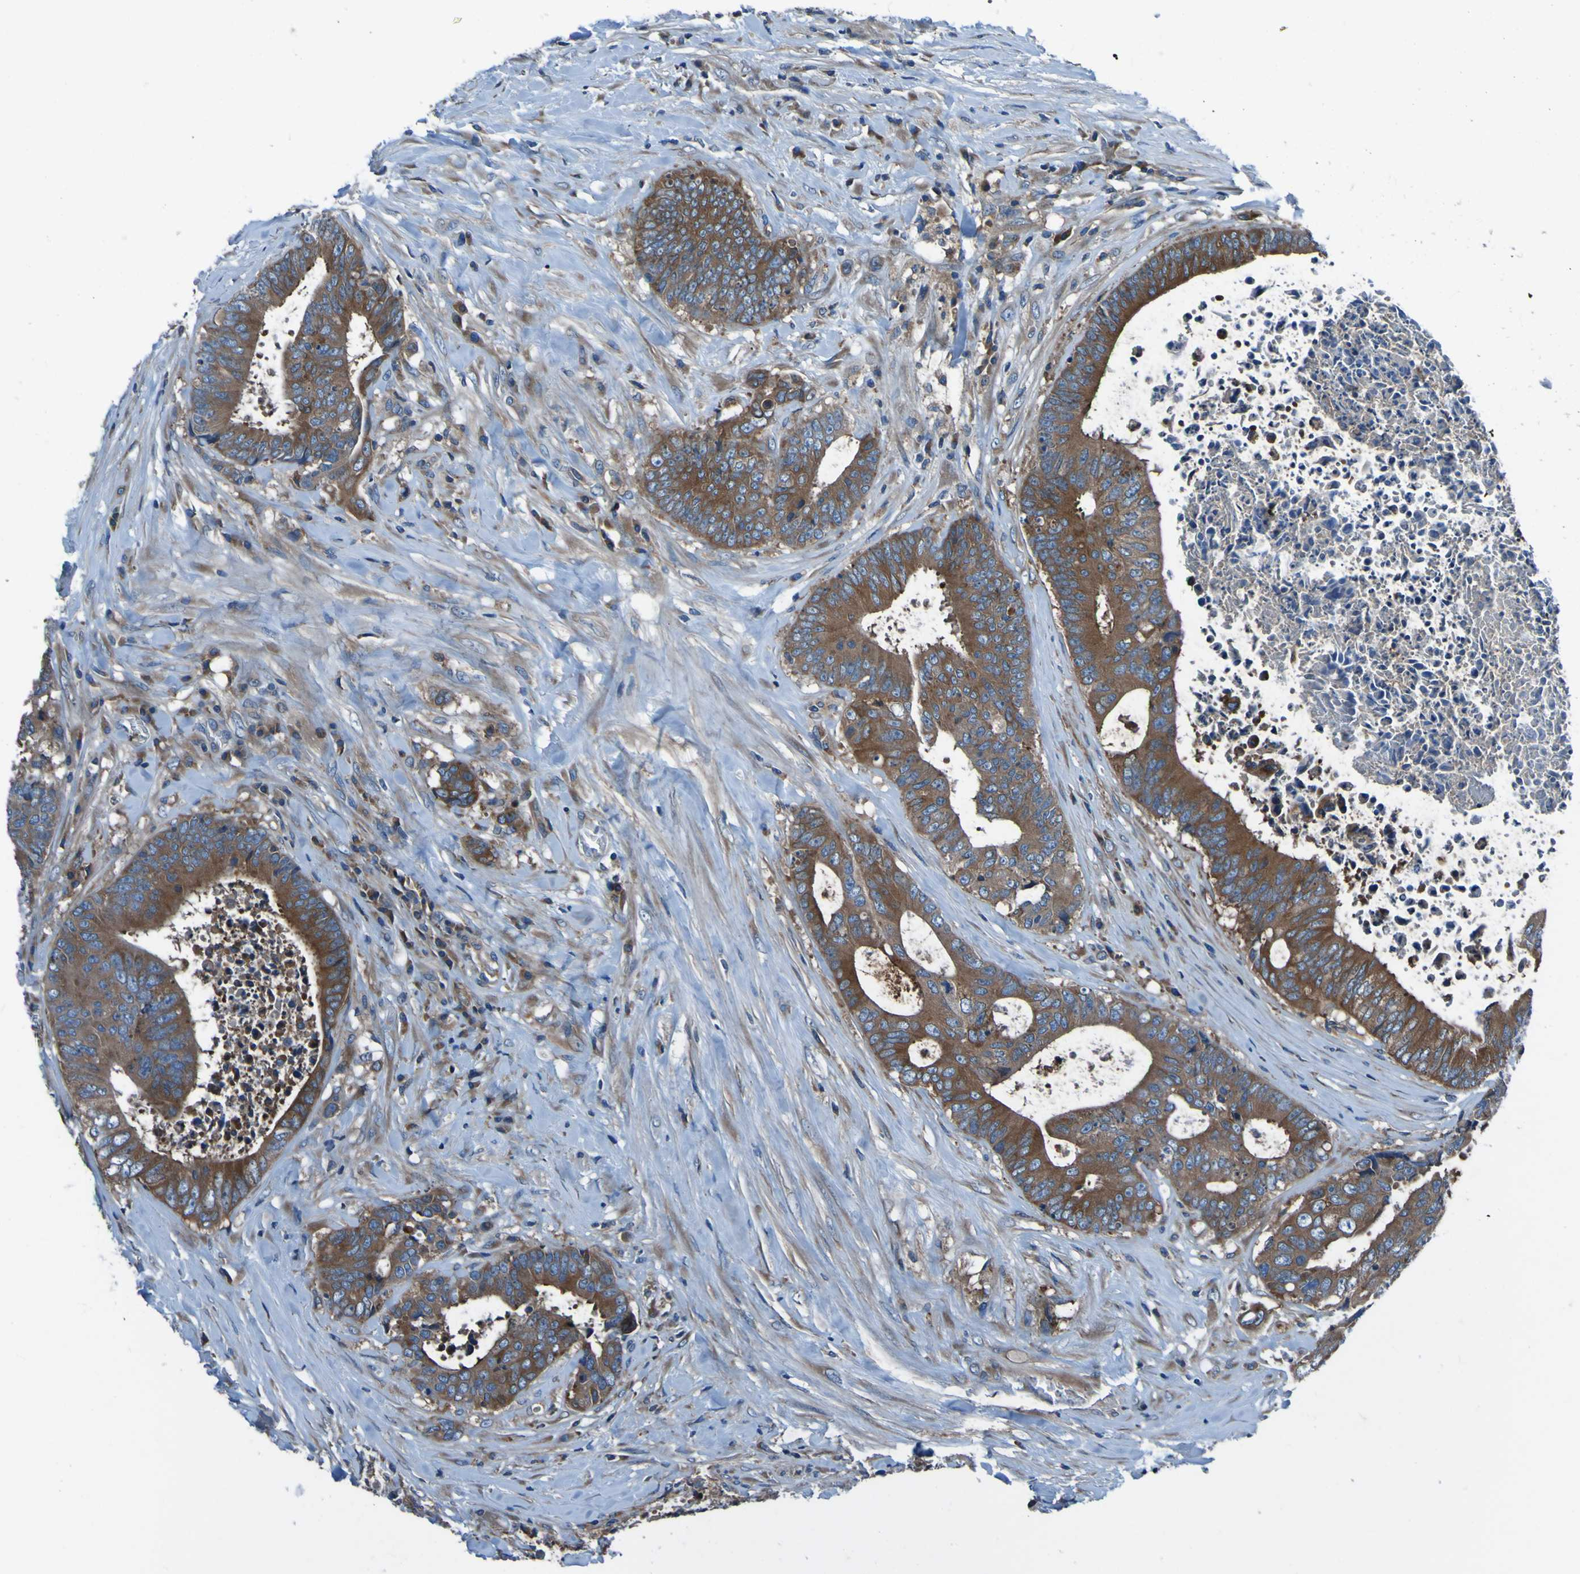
{"staining": {"intensity": "moderate", "quantity": ">75%", "location": "cytoplasmic/membranous"}, "tissue": "colorectal cancer", "cell_type": "Tumor cells", "image_type": "cancer", "snomed": [{"axis": "morphology", "description": "Adenocarcinoma, NOS"}, {"axis": "topography", "description": "Rectum"}], "caption": "Colorectal cancer (adenocarcinoma) was stained to show a protein in brown. There is medium levels of moderate cytoplasmic/membranous expression in about >75% of tumor cells.", "gene": "RAB5B", "patient": {"sex": "male", "age": 72}}